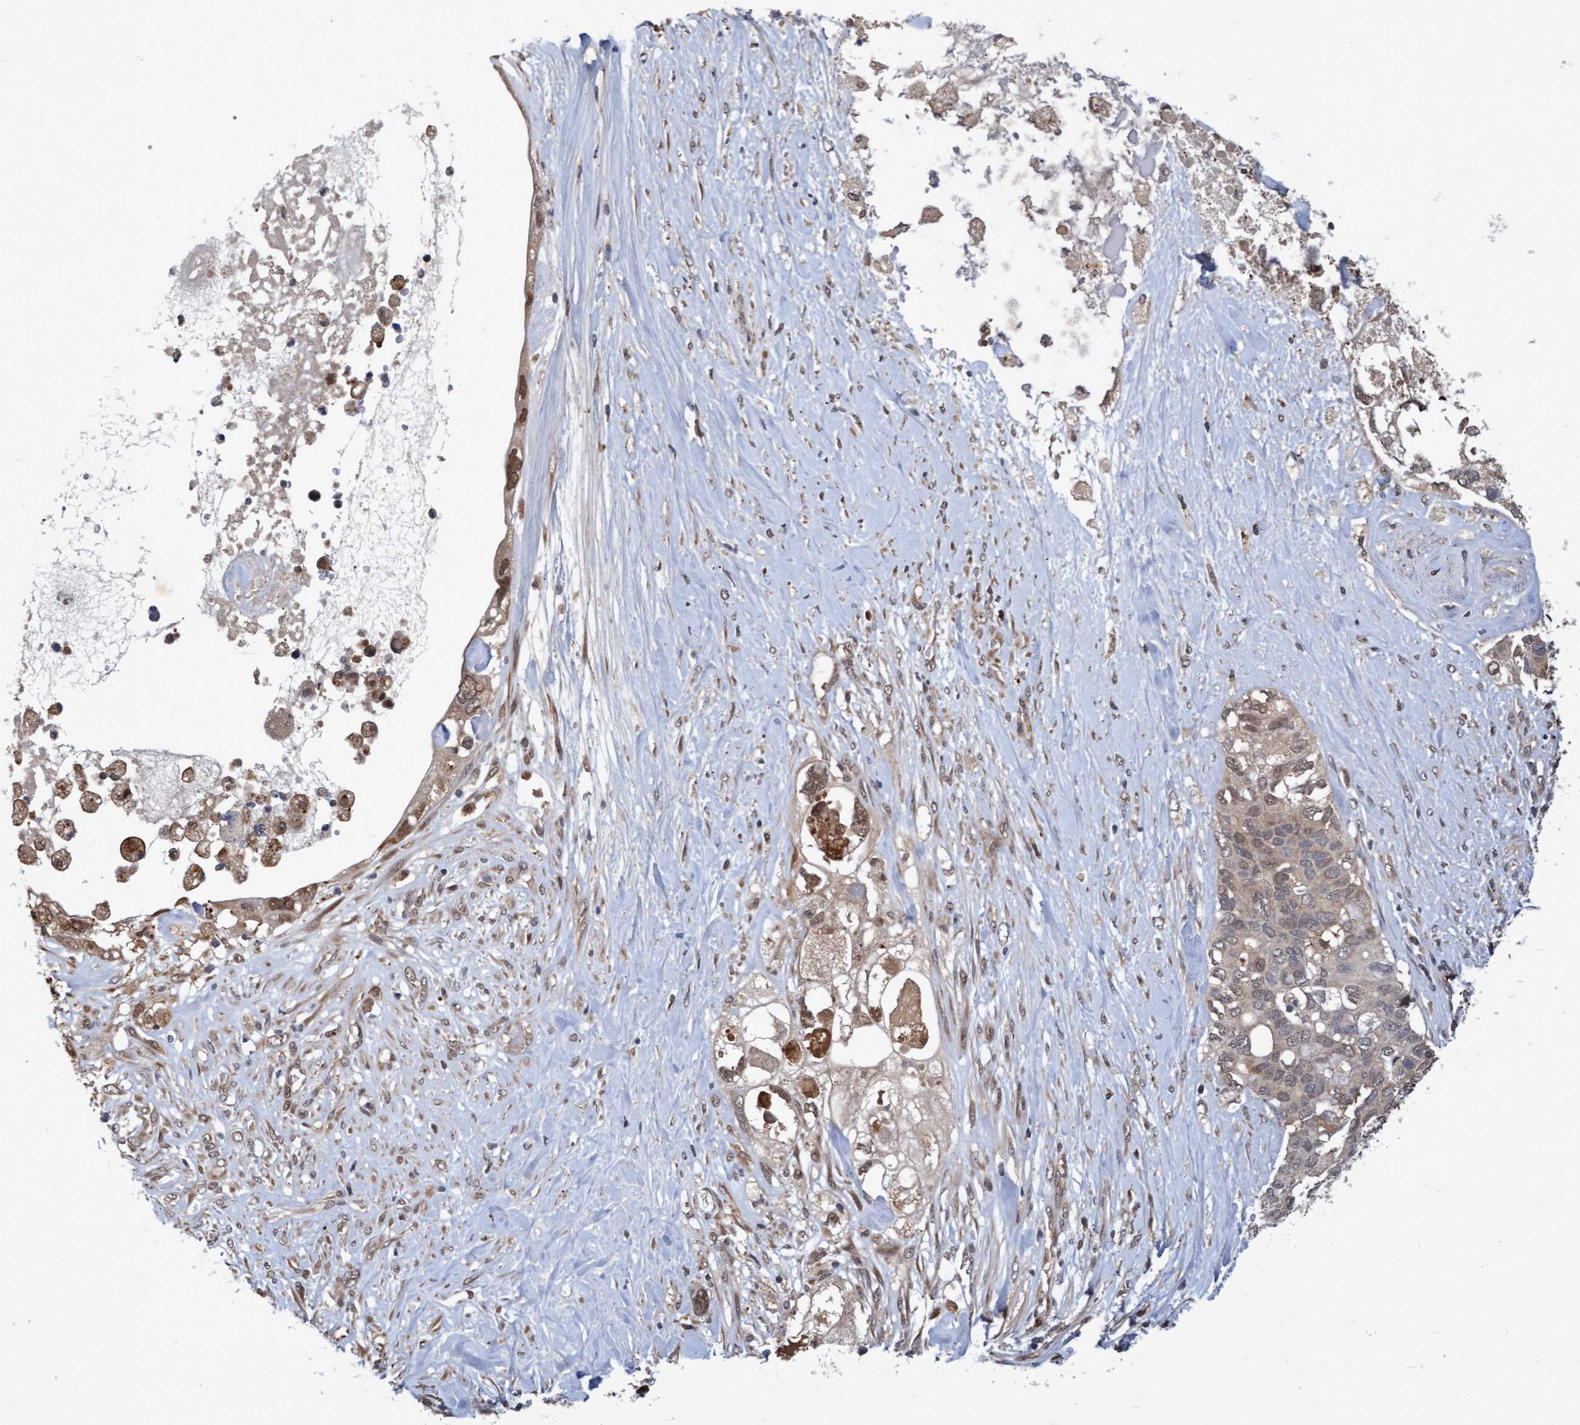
{"staining": {"intensity": "weak", "quantity": "25%-75%", "location": "cytoplasmic/membranous,nuclear"}, "tissue": "pancreatic cancer", "cell_type": "Tumor cells", "image_type": "cancer", "snomed": [{"axis": "morphology", "description": "Adenocarcinoma, NOS"}, {"axis": "topography", "description": "Pancreas"}], "caption": "IHC (DAB (3,3'-diaminobenzidine)) staining of pancreatic adenocarcinoma exhibits weak cytoplasmic/membranous and nuclear protein expression in approximately 25%-75% of tumor cells.", "gene": "PSMB6", "patient": {"sex": "female", "age": 56}}